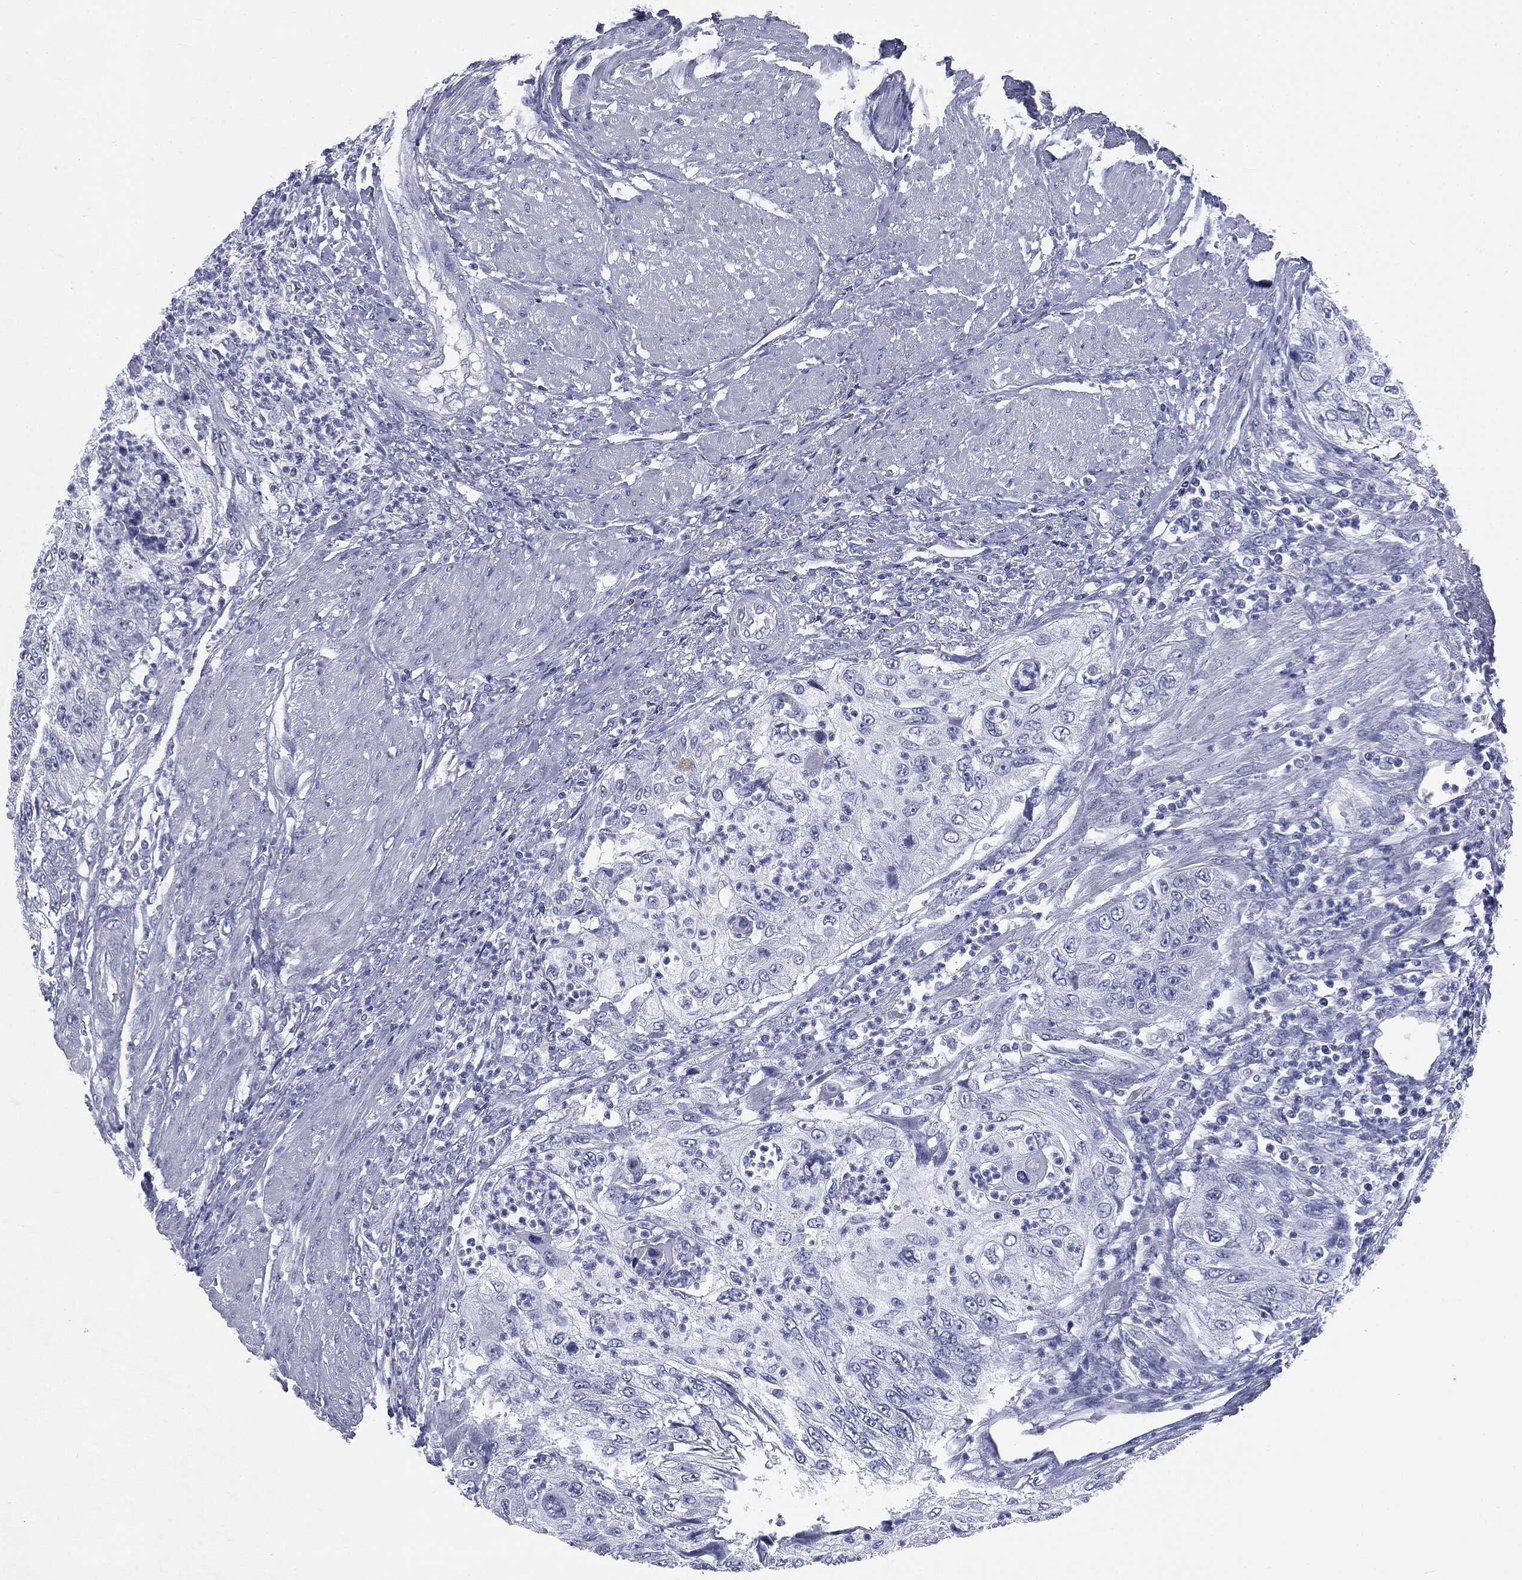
{"staining": {"intensity": "negative", "quantity": "none", "location": "none"}, "tissue": "urothelial cancer", "cell_type": "Tumor cells", "image_type": "cancer", "snomed": [{"axis": "morphology", "description": "Urothelial carcinoma, High grade"}, {"axis": "topography", "description": "Urinary bladder"}], "caption": "IHC photomicrograph of neoplastic tissue: human urothelial cancer stained with DAB shows no significant protein positivity in tumor cells.", "gene": "ATP2A1", "patient": {"sex": "female", "age": 60}}